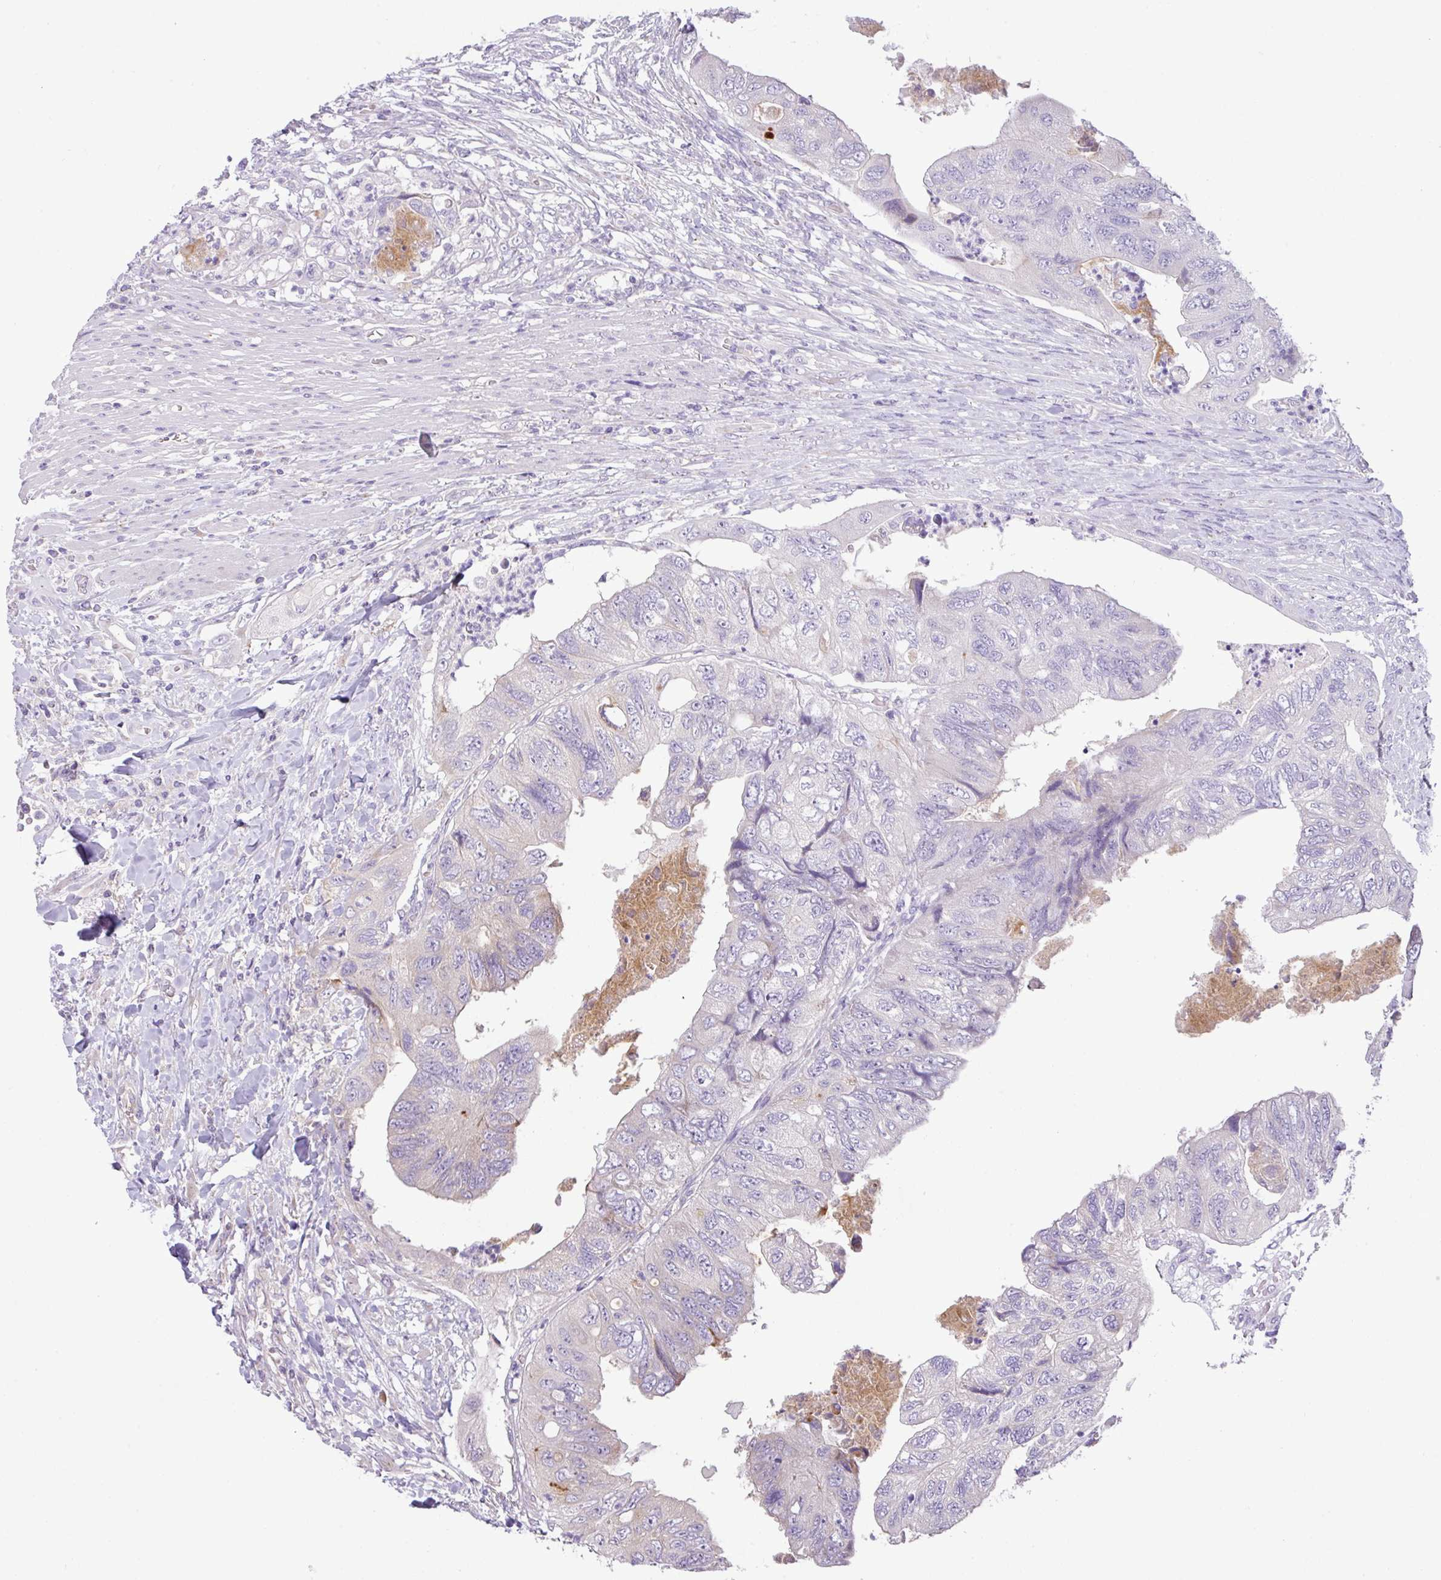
{"staining": {"intensity": "negative", "quantity": "none", "location": "none"}, "tissue": "colorectal cancer", "cell_type": "Tumor cells", "image_type": "cancer", "snomed": [{"axis": "morphology", "description": "Adenocarcinoma, NOS"}, {"axis": "topography", "description": "Rectum"}], "caption": "A photomicrograph of adenocarcinoma (colorectal) stained for a protein demonstrates no brown staining in tumor cells. (DAB IHC, high magnification).", "gene": "PIK3R5", "patient": {"sex": "male", "age": 63}}